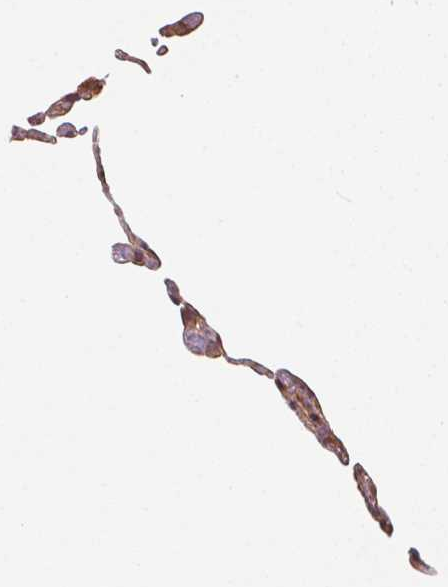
{"staining": {"intensity": "moderate", "quantity": "<25%", "location": "cytoplasmic/membranous"}, "tissue": "lung", "cell_type": "Alveolar cells", "image_type": "normal", "snomed": [{"axis": "morphology", "description": "Normal tissue, NOS"}, {"axis": "topography", "description": "Lung"}], "caption": "Immunohistochemistry (DAB) staining of benign human lung displays moderate cytoplasmic/membranous protein staining in about <25% of alveolar cells. The protein of interest is shown in brown color, while the nuclei are stained blue.", "gene": "TUBA1A", "patient": {"sex": "female", "age": 57}}